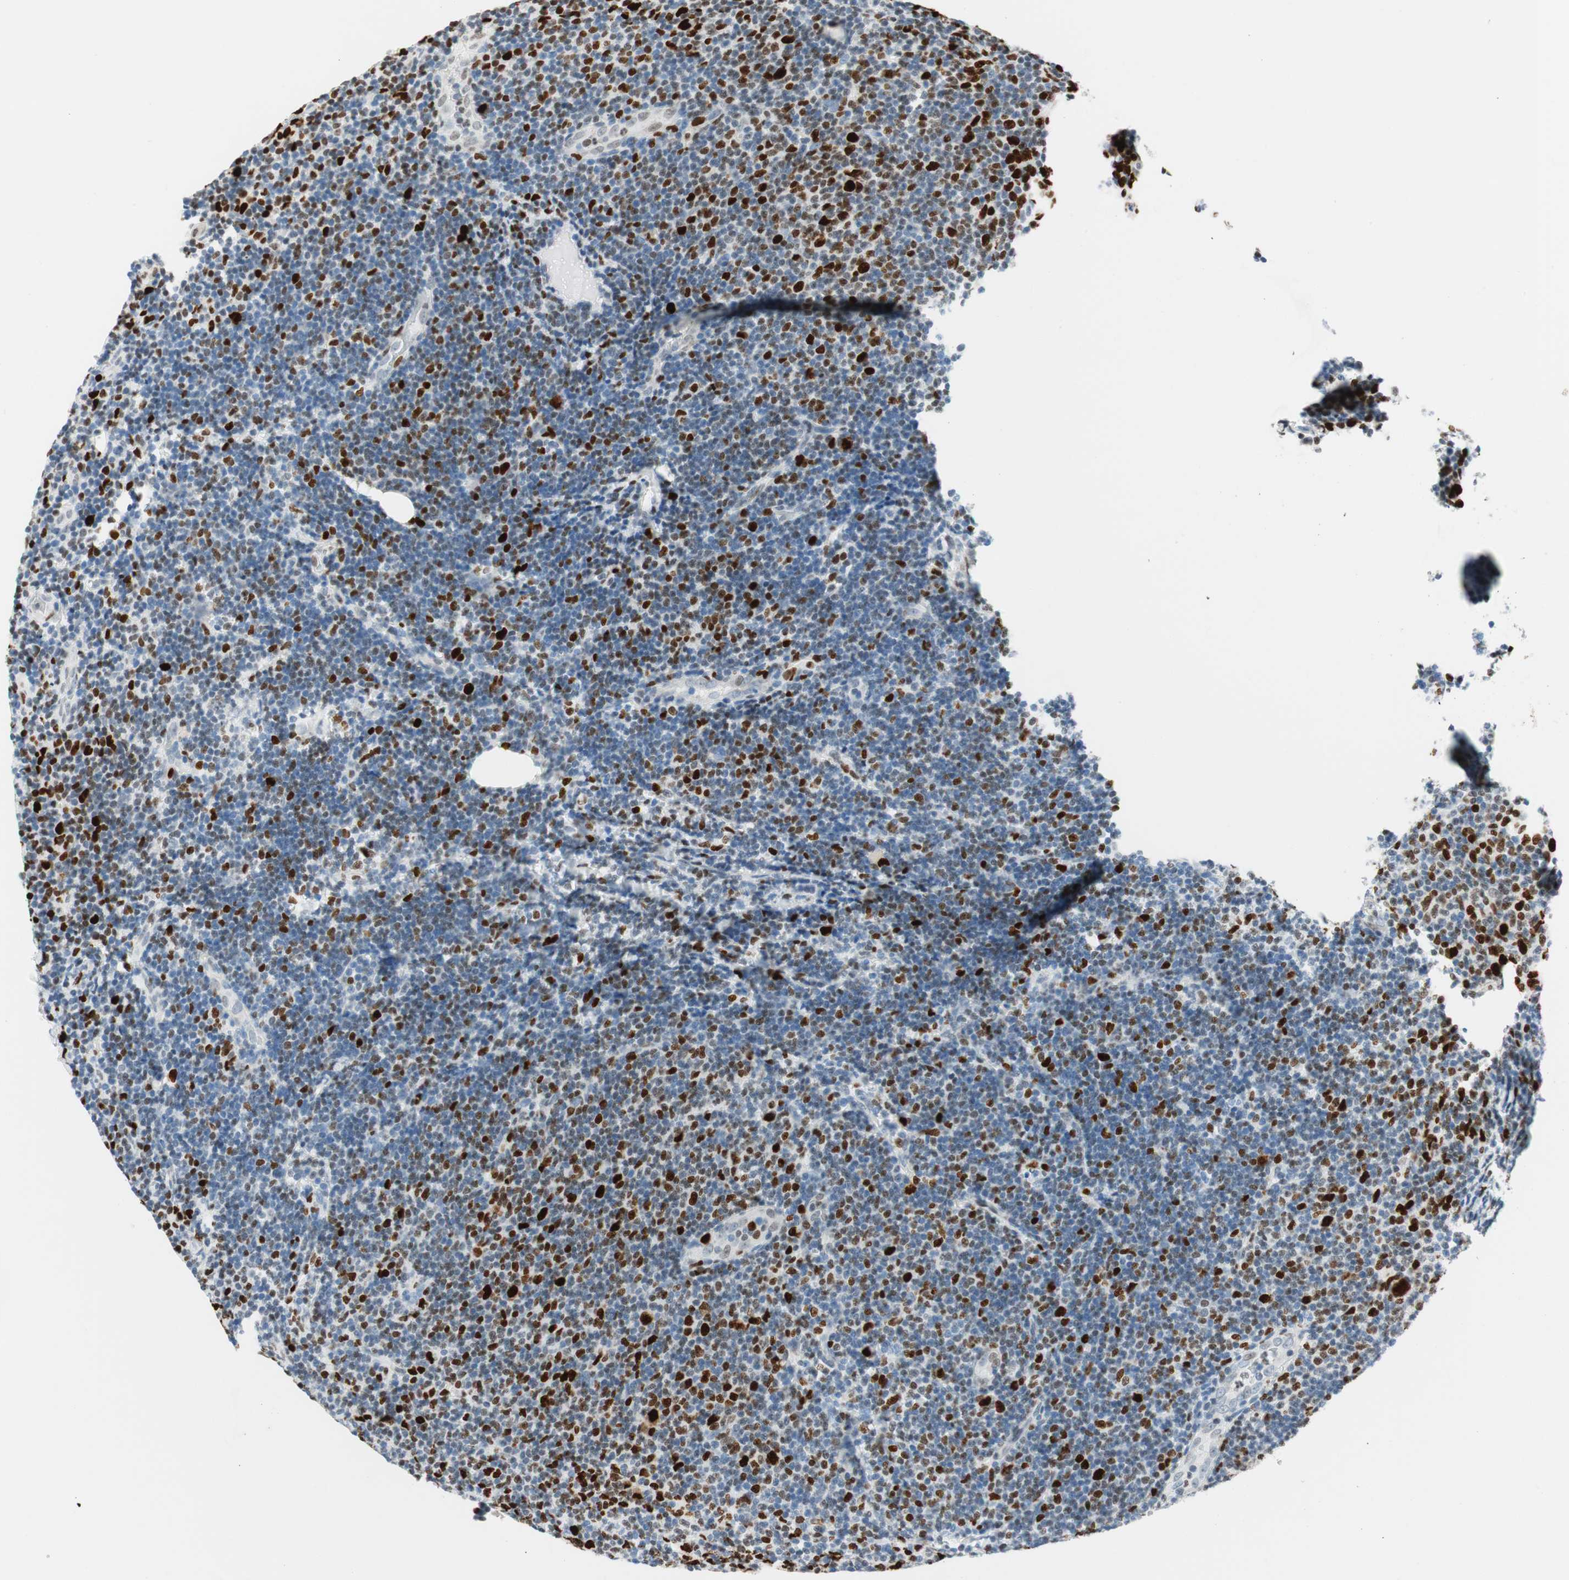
{"staining": {"intensity": "strong", "quantity": "25%-75%", "location": "nuclear"}, "tissue": "lymphoma", "cell_type": "Tumor cells", "image_type": "cancer", "snomed": [{"axis": "morphology", "description": "Malignant lymphoma, non-Hodgkin's type, Low grade"}, {"axis": "topography", "description": "Lymph node"}], "caption": "Tumor cells exhibit high levels of strong nuclear staining in about 25%-75% of cells in human lymphoma. Nuclei are stained in blue.", "gene": "EZH2", "patient": {"sex": "male", "age": 83}}